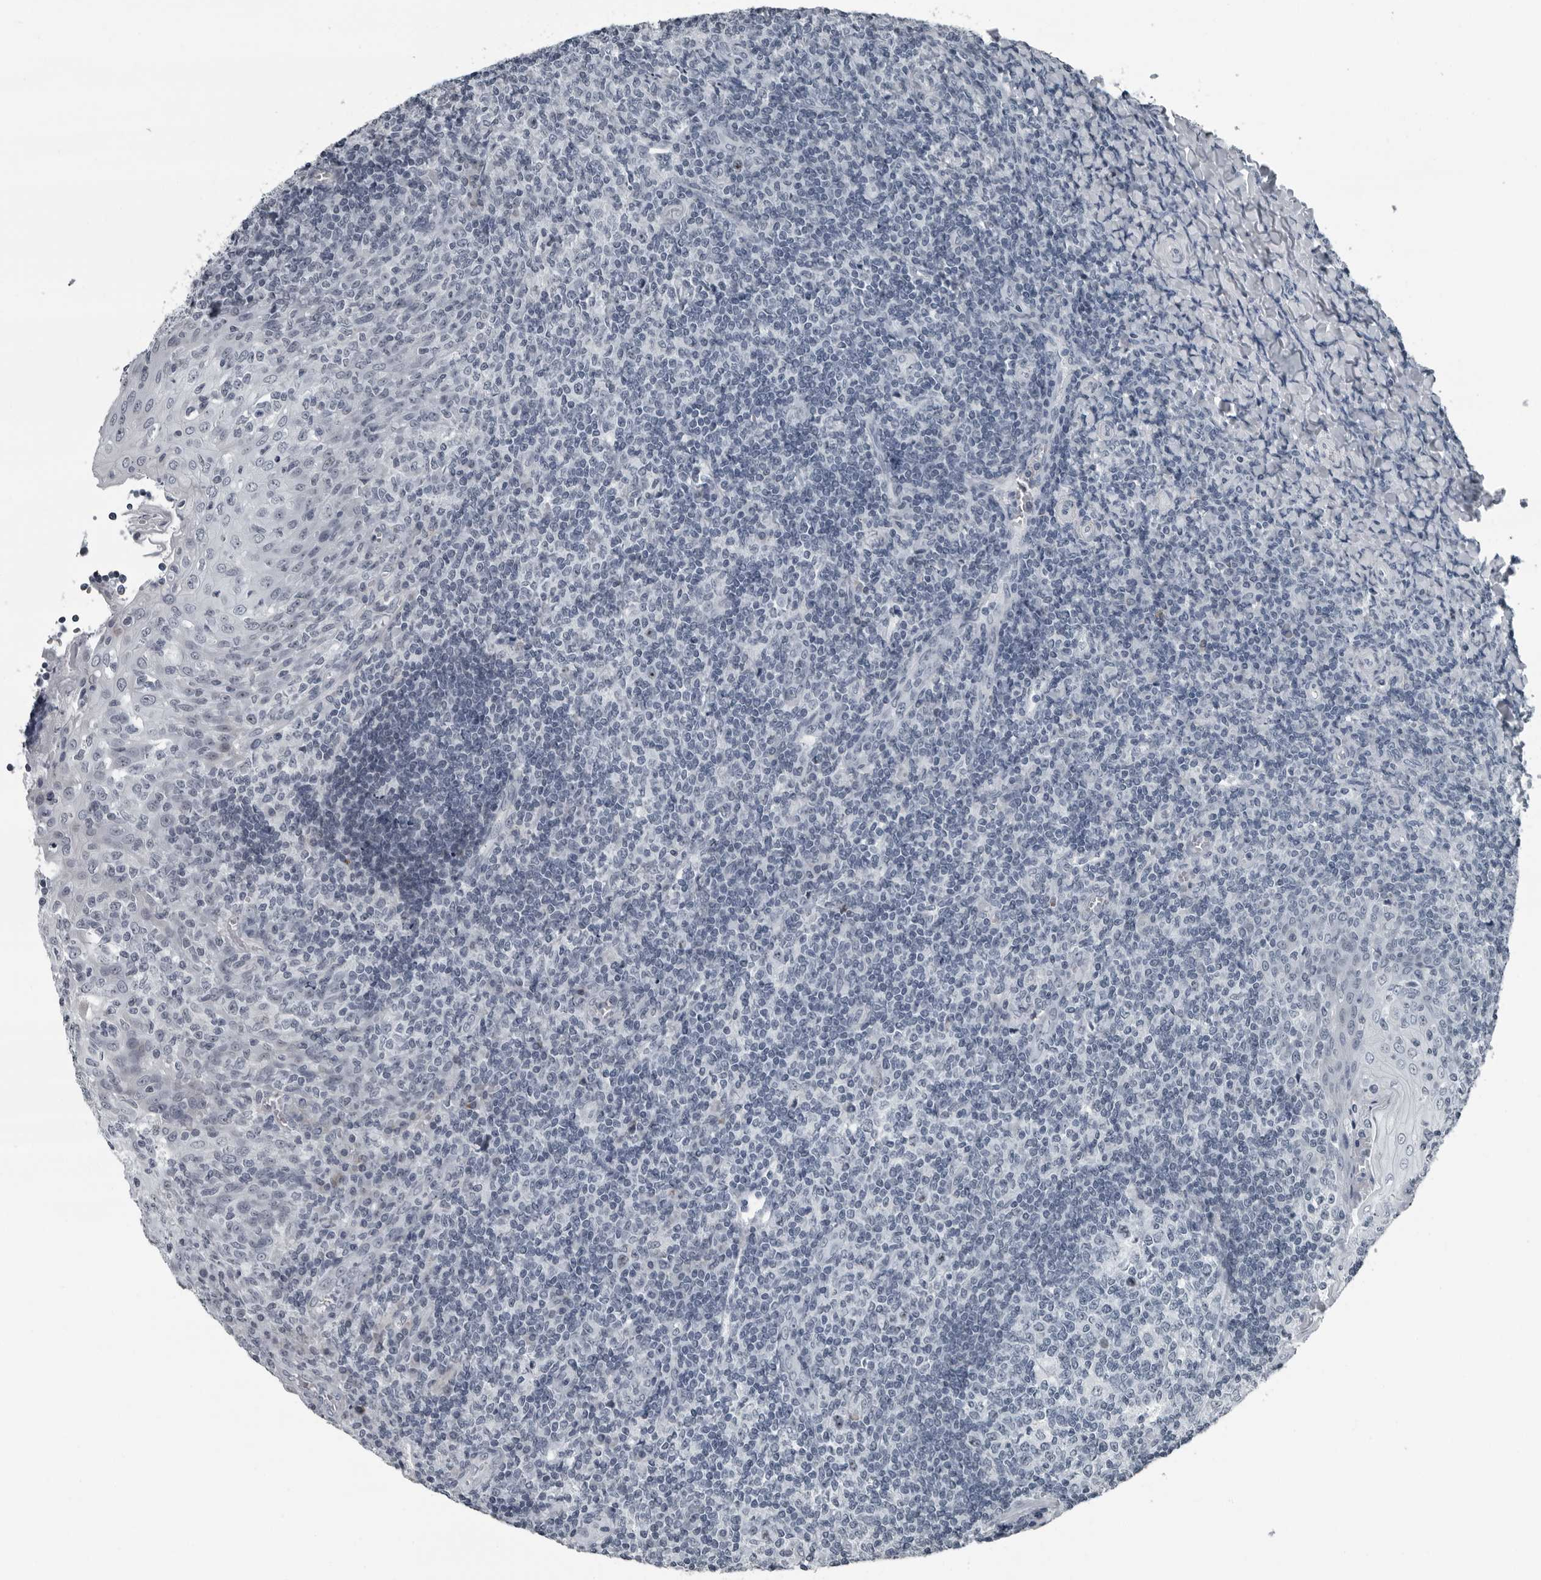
{"staining": {"intensity": "moderate", "quantity": "<25%", "location": "nuclear"}, "tissue": "tonsil", "cell_type": "Germinal center cells", "image_type": "normal", "snomed": [{"axis": "morphology", "description": "Normal tissue, NOS"}, {"axis": "topography", "description": "Tonsil"}], "caption": "This photomicrograph exhibits immunohistochemistry (IHC) staining of unremarkable tonsil, with low moderate nuclear positivity in approximately <25% of germinal center cells.", "gene": "PDCD11", "patient": {"sex": "female", "age": 19}}